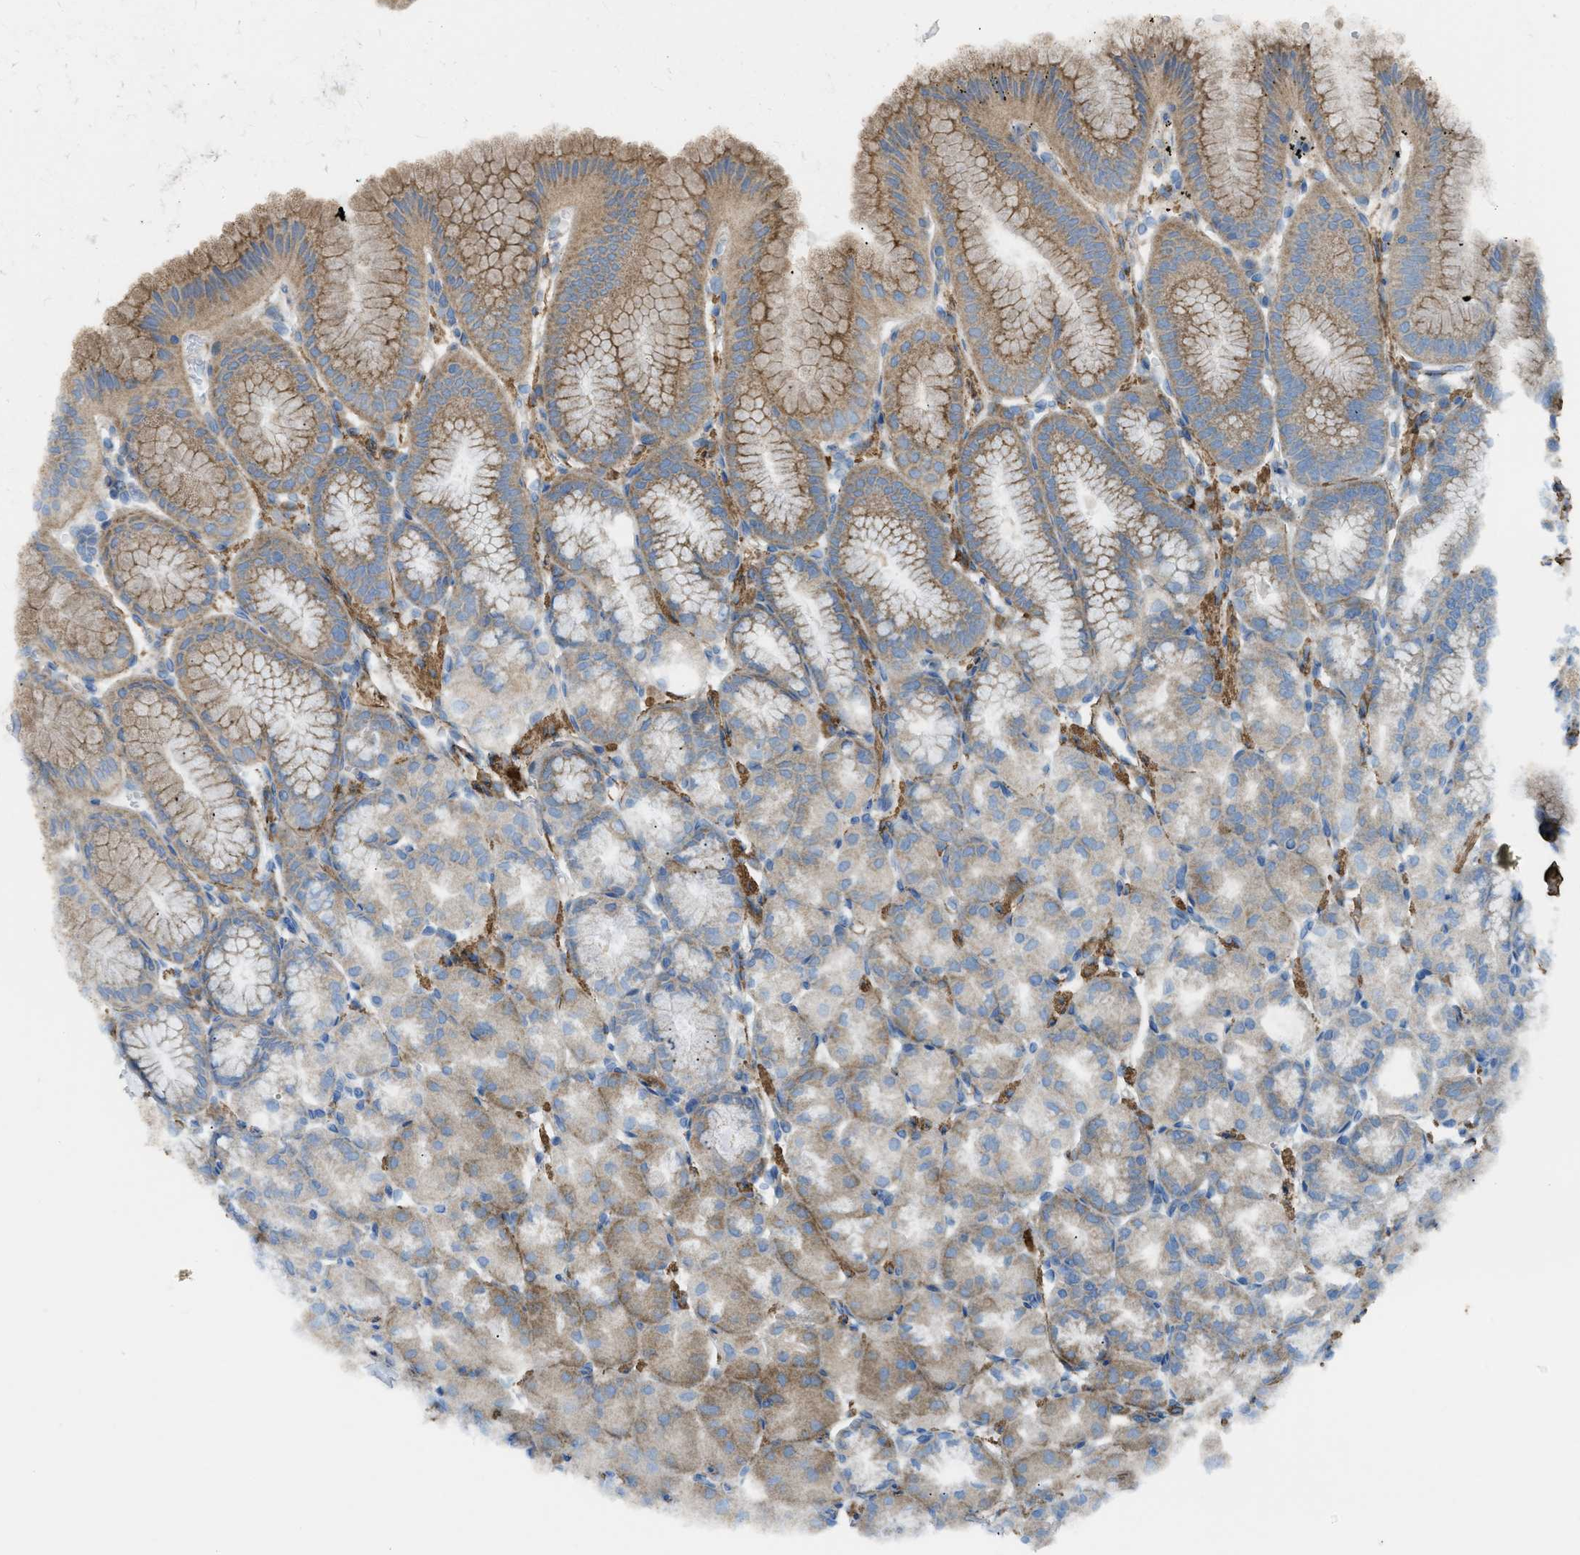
{"staining": {"intensity": "moderate", "quantity": ">75%", "location": "cytoplasmic/membranous"}, "tissue": "stomach", "cell_type": "Glandular cells", "image_type": "normal", "snomed": [{"axis": "morphology", "description": "Normal tissue, NOS"}, {"axis": "topography", "description": "Stomach, lower"}], "caption": "DAB (3,3'-diaminobenzidine) immunohistochemical staining of normal stomach demonstrates moderate cytoplasmic/membranous protein positivity in approximately >75% of glandular cells.", "gene": "BMPR1A", "patient": {"sex": "male", "age": 71}}